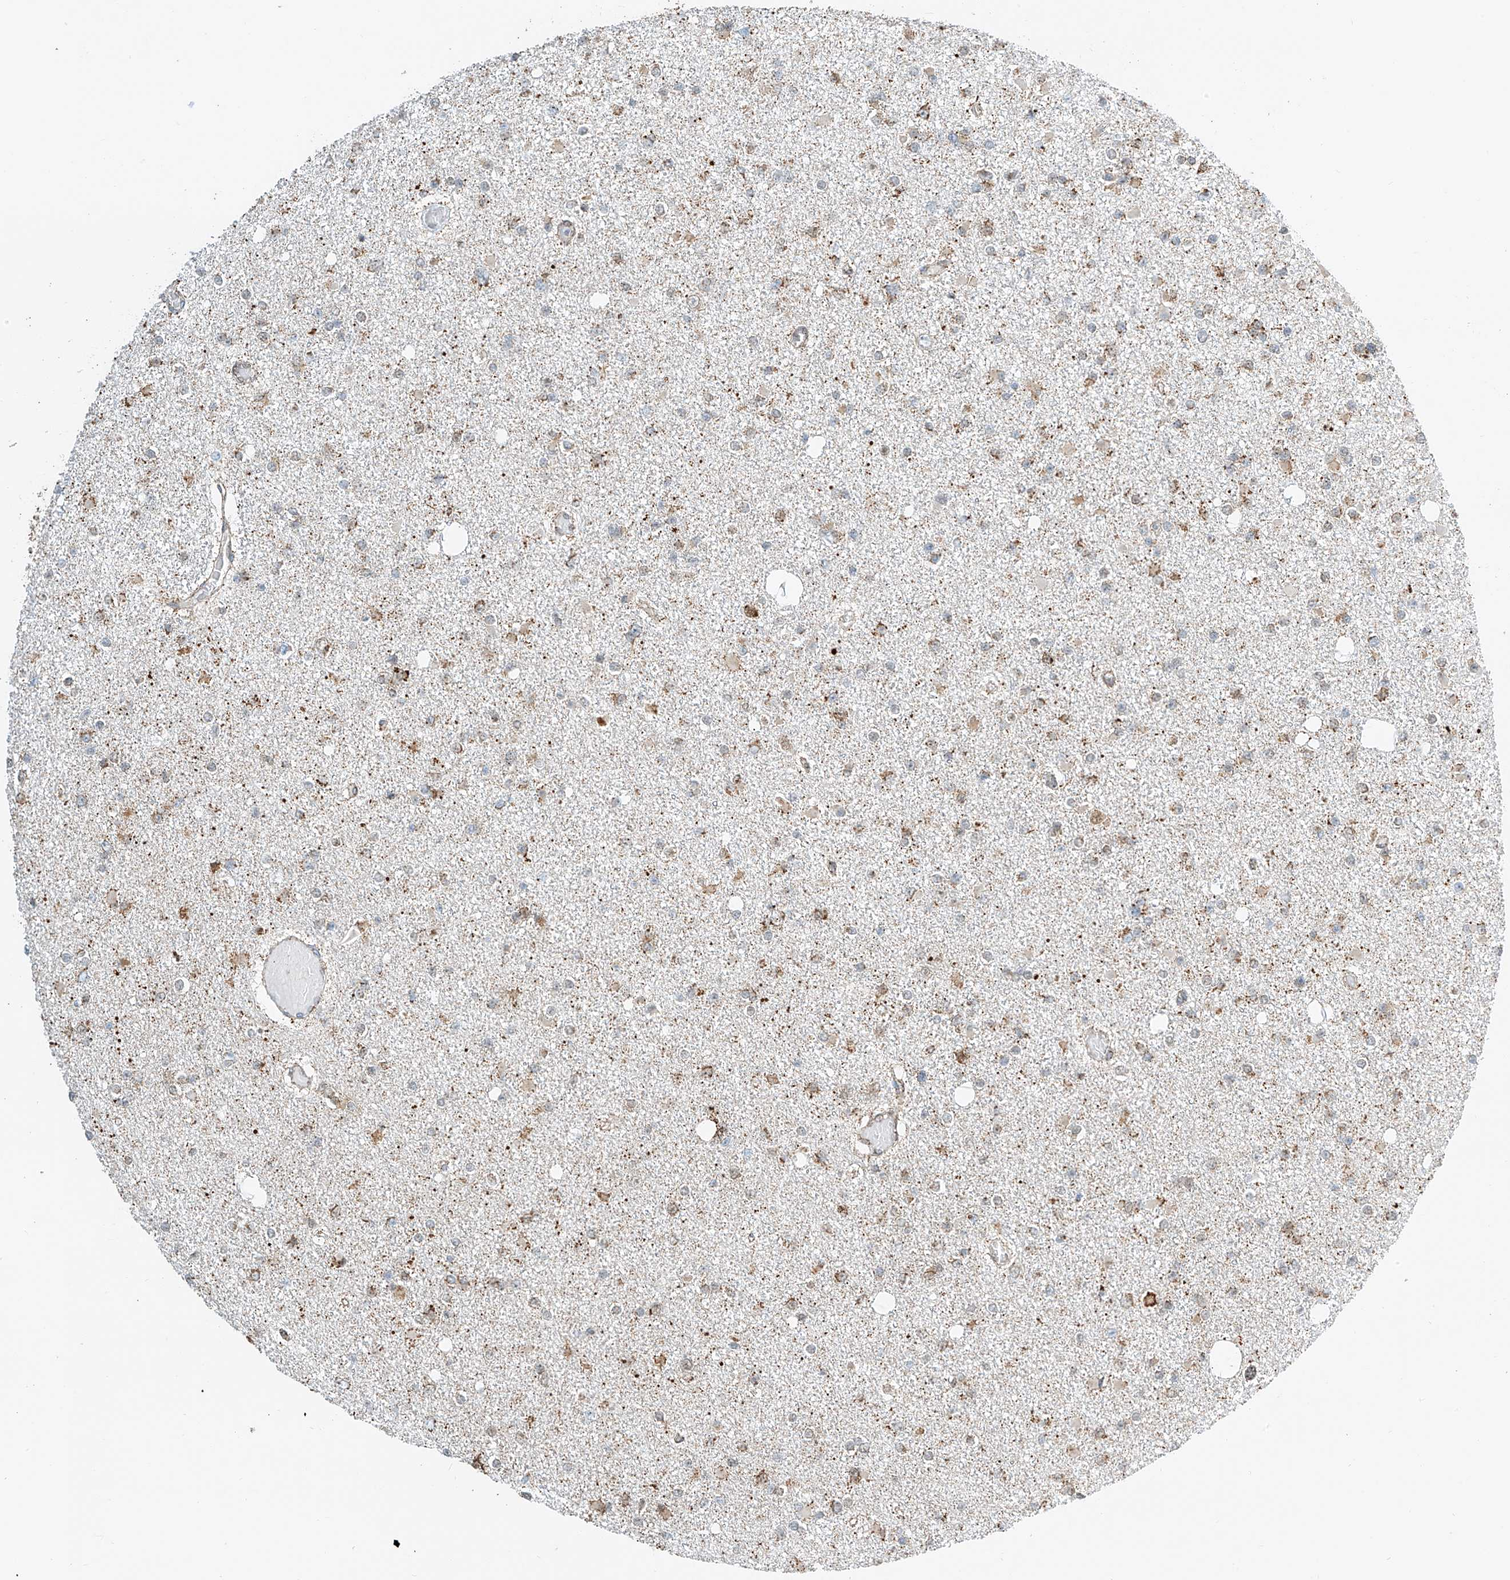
{"staining": {"intensity": "negative", "quantity": "none", "location": "none"}, "tissue": "glioma", "cell_type": "Tumor cells", "image_type": "cancer", "snomed": [{"axis": "morphology", "description": "Glioma, malignant, Low grade"}, {"axis": "topography", "description": "Brain"}], "caption": "This is an IHC photomicrograph of human low-grade glioma (malignant). There is no expression in tumor cells.", "gene": "PPA2", "patient": {"sex": "female", "age": 22}}